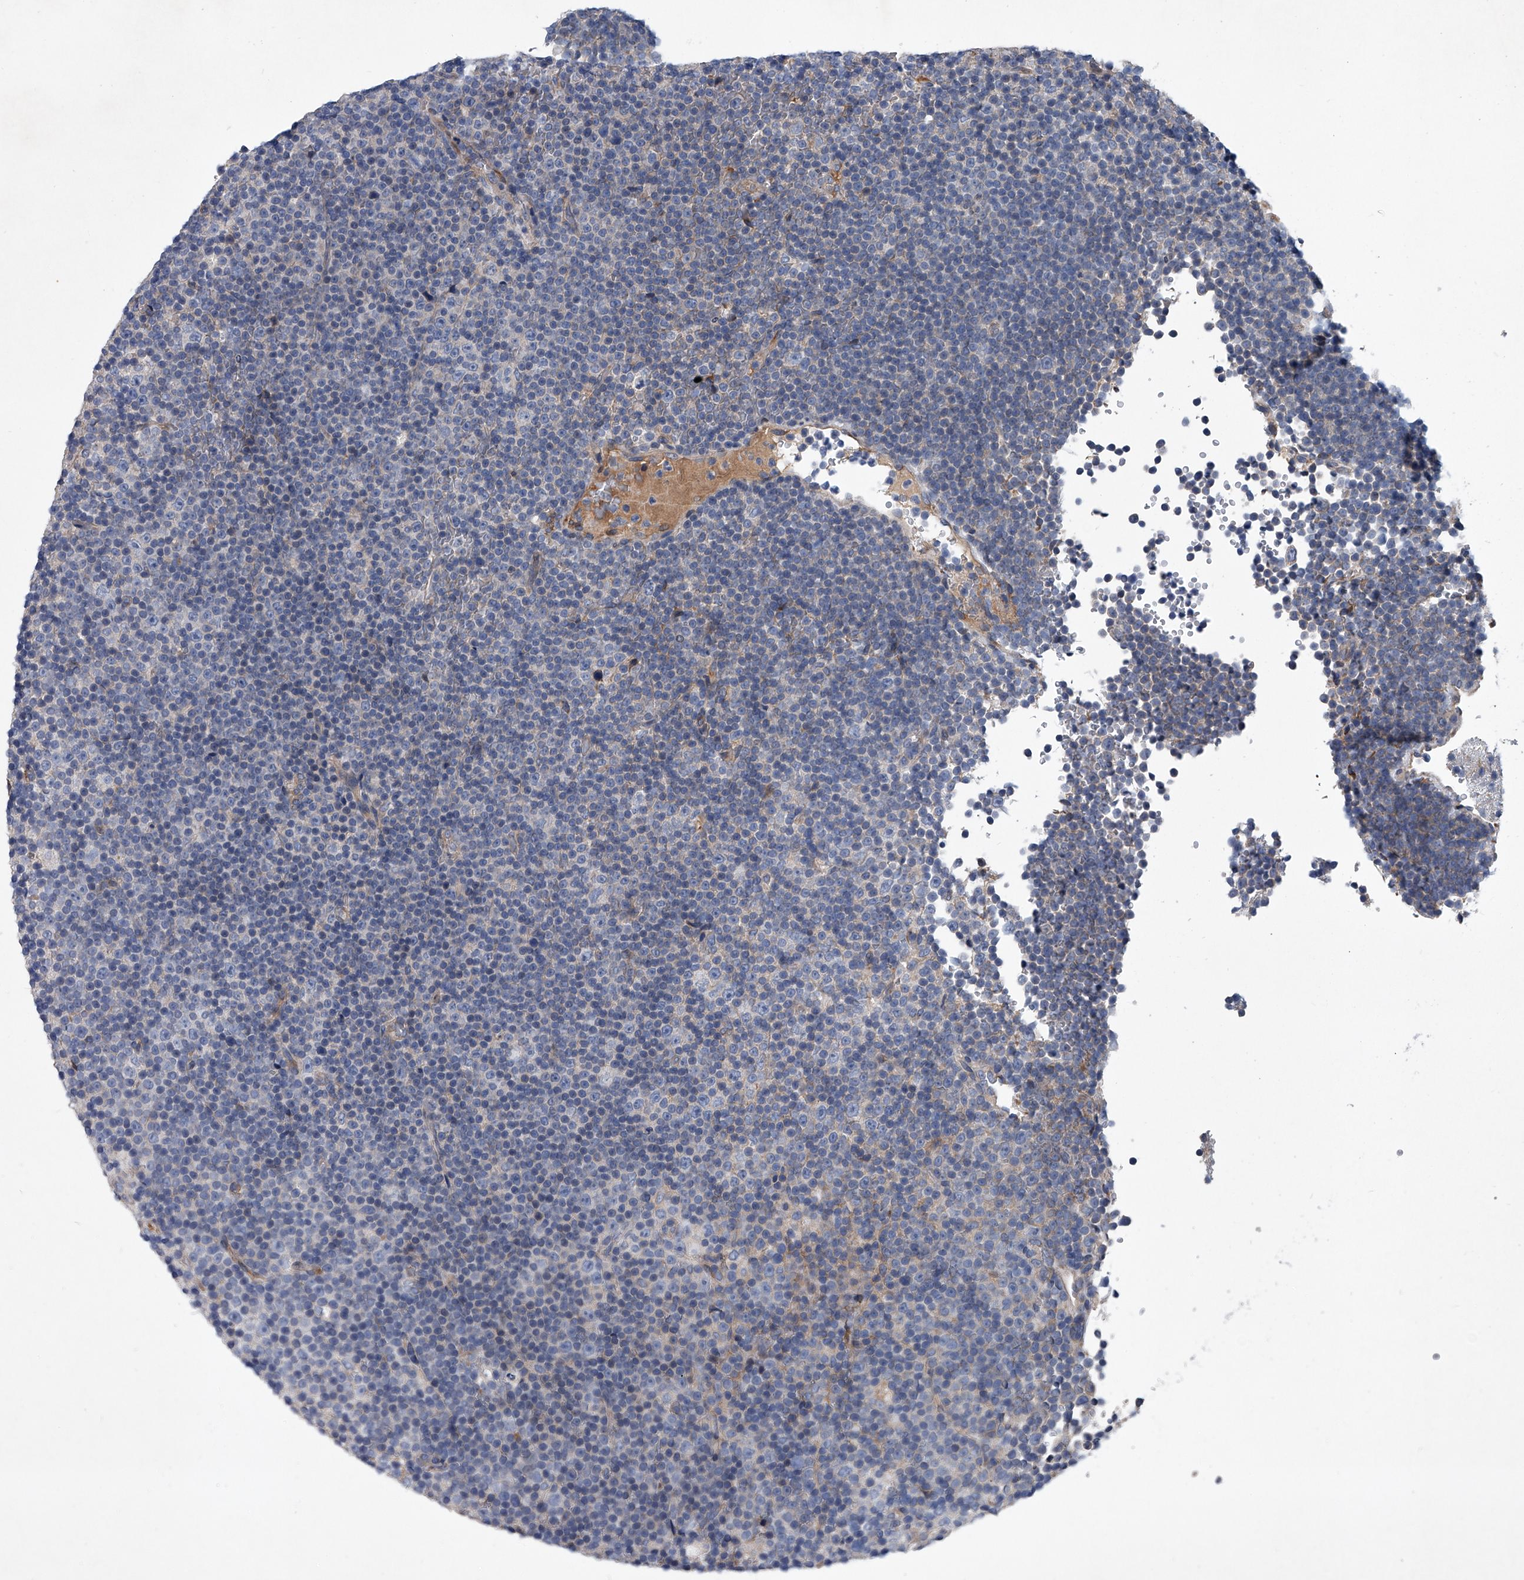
{"staining": {"intensity": "negative", "quantity": "none", "location": "none"}, "tissue": "lymphoma", "cell_type": "Tumor cells", "image_type": "cancer", "snomed": [{"axis": "morphology", "description": "Malignant lymphoma, non-Hodgkin's type, Low grade"}, {"axis": "topography", "description": "Lymph node"}], "caption": "Malignant lymphoma, non-Hodgkin's type (low-grade) was stained to show a protein in brown. There is no significant expression in tumor cells.", "gene": "ABCG1", "patient": {"sex": "female", "age": 67}}